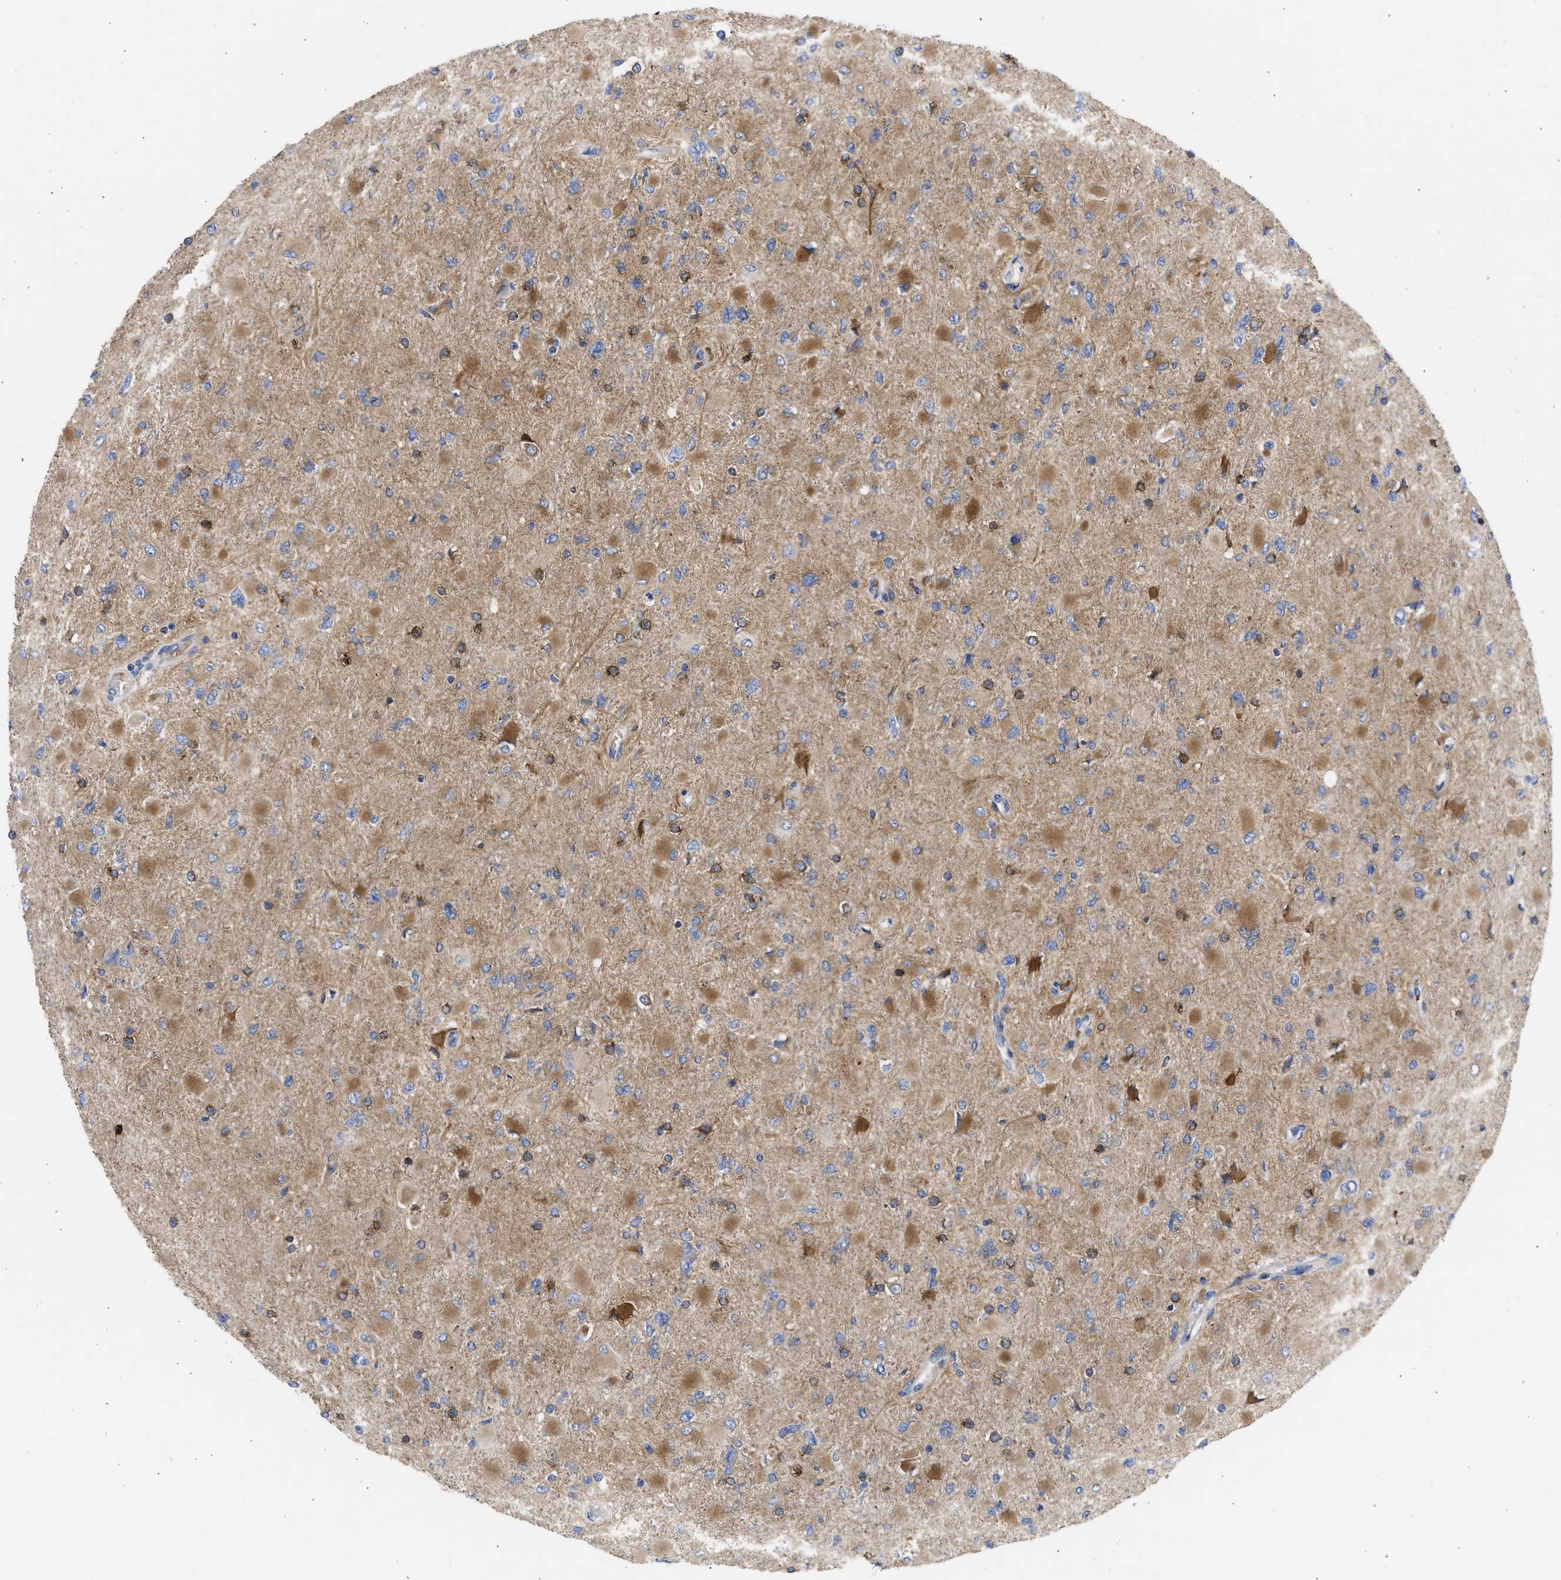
{"staining": {"intensity": "strong", "quantity": "<25%", "location": "cytoplasmic/membranous"}, "tissue": "glioma", "cell_type": "Tumor cells", "image_type": "cancer", "snomed": [{"axis": "morphology", "description": "Glioma, malignant, High grade"}, {"axis": "topography", "description": "Cerebral cortex"}], "caption": "A photomicrograph showing strong cytoplasmic/membranous positivity in about <25% of tumor cells in malignant high-grade glioma, as visualized by brown immunohistochemical staining.", "gene": "BTG3", "patient": {"sex": "female", "age": 36}}